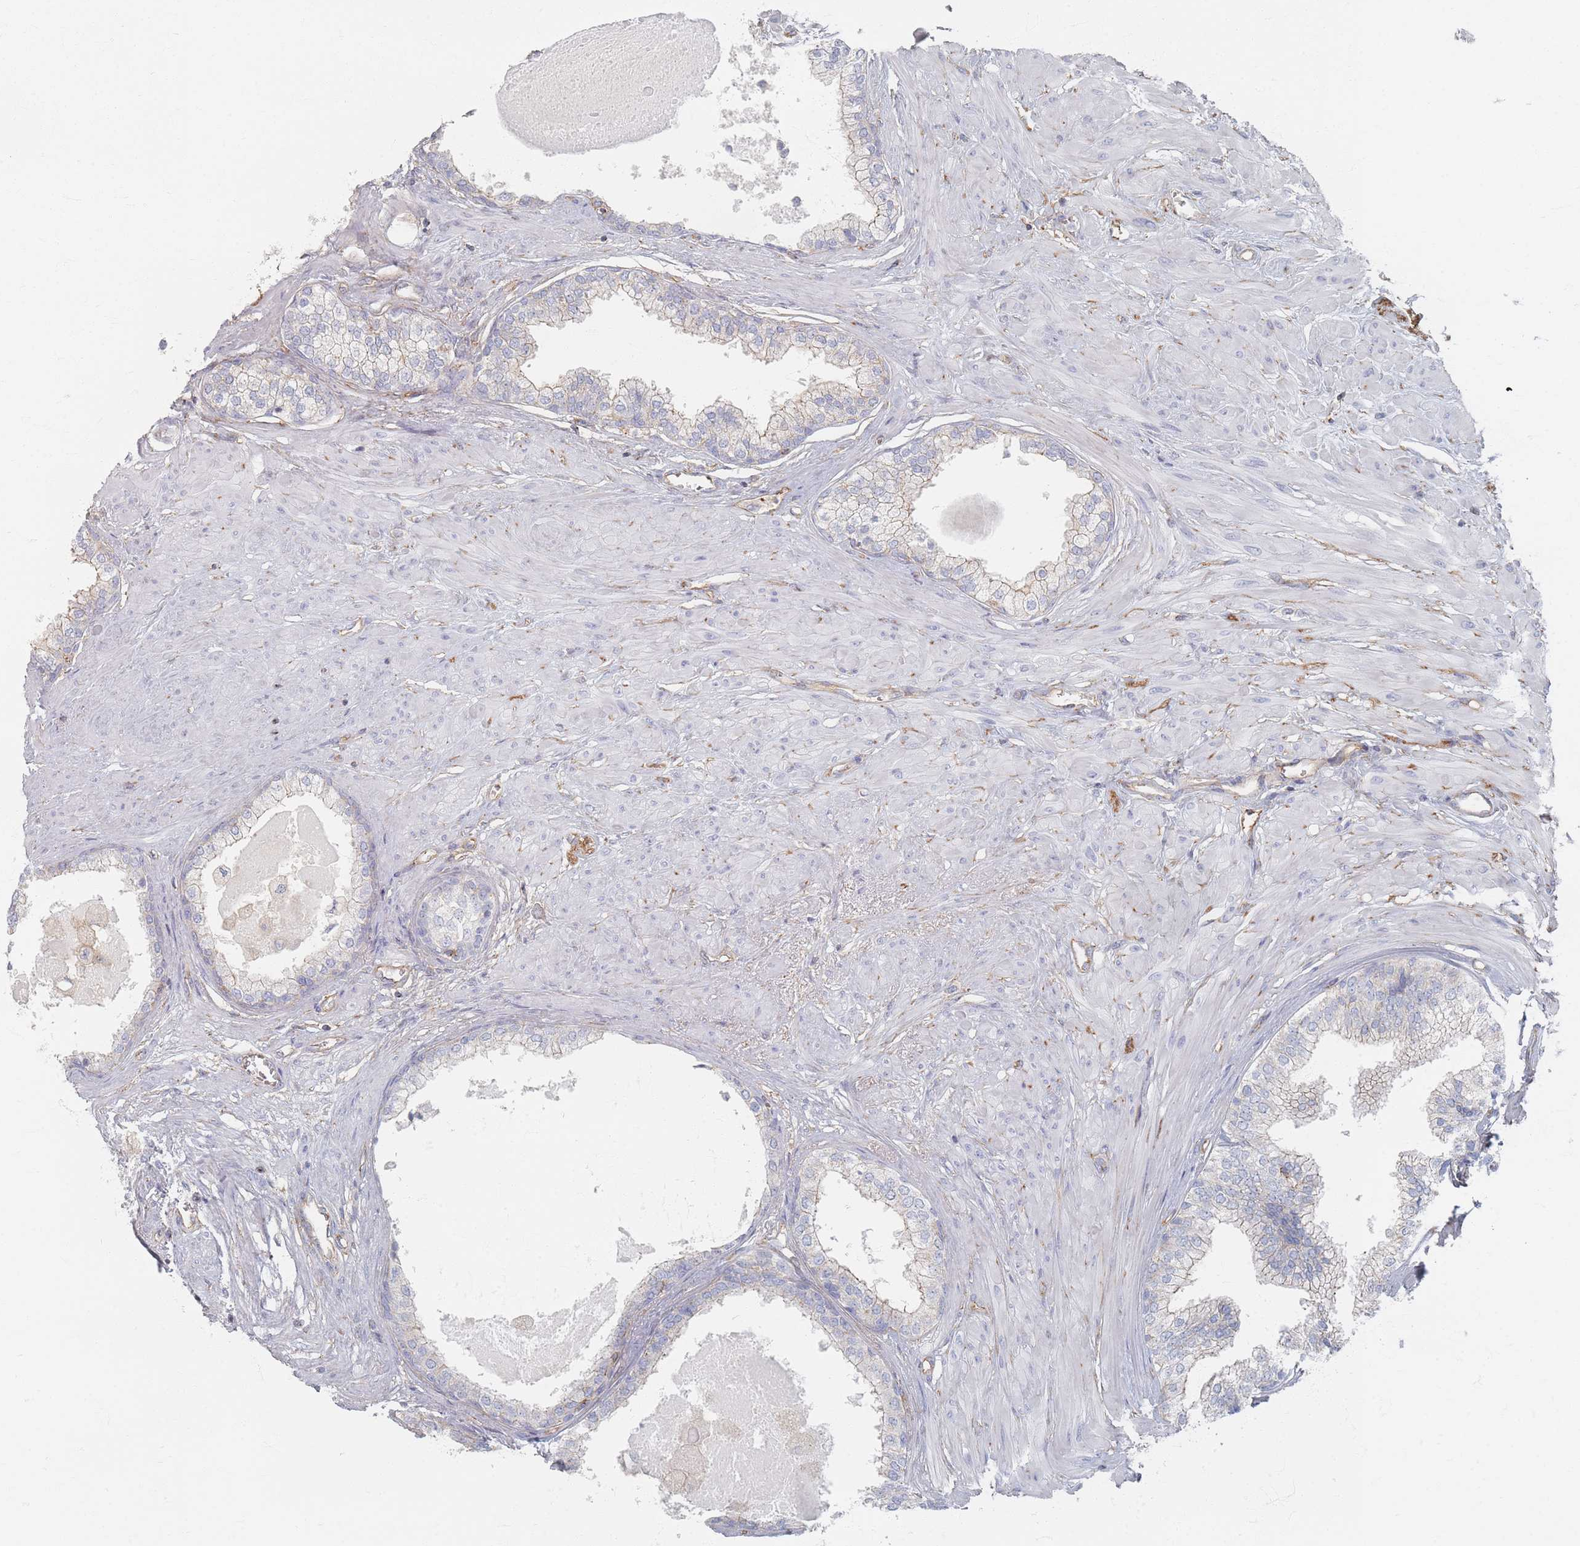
{"staining": {"intensity": "weak", "quantity": "<25%", "location": "cytoplasmic/membranous"}, "tissue": "prostate", "cell_type": "Glandular cells", "image_type": "normal", "snomed": [{"axis": "morphology", "description": "Normal tissue, NOS"}, {"axis": "topography", "description": "Prostate"}], "caption": "High magnification brightfield microscopy of unremarkable prostate stained with DAB (brown) and counterstained with hematoxylin (blue): glandular cells show no significant expression.", "gene": "GNB1", "patient": {"sex": "male", "age": 57}}